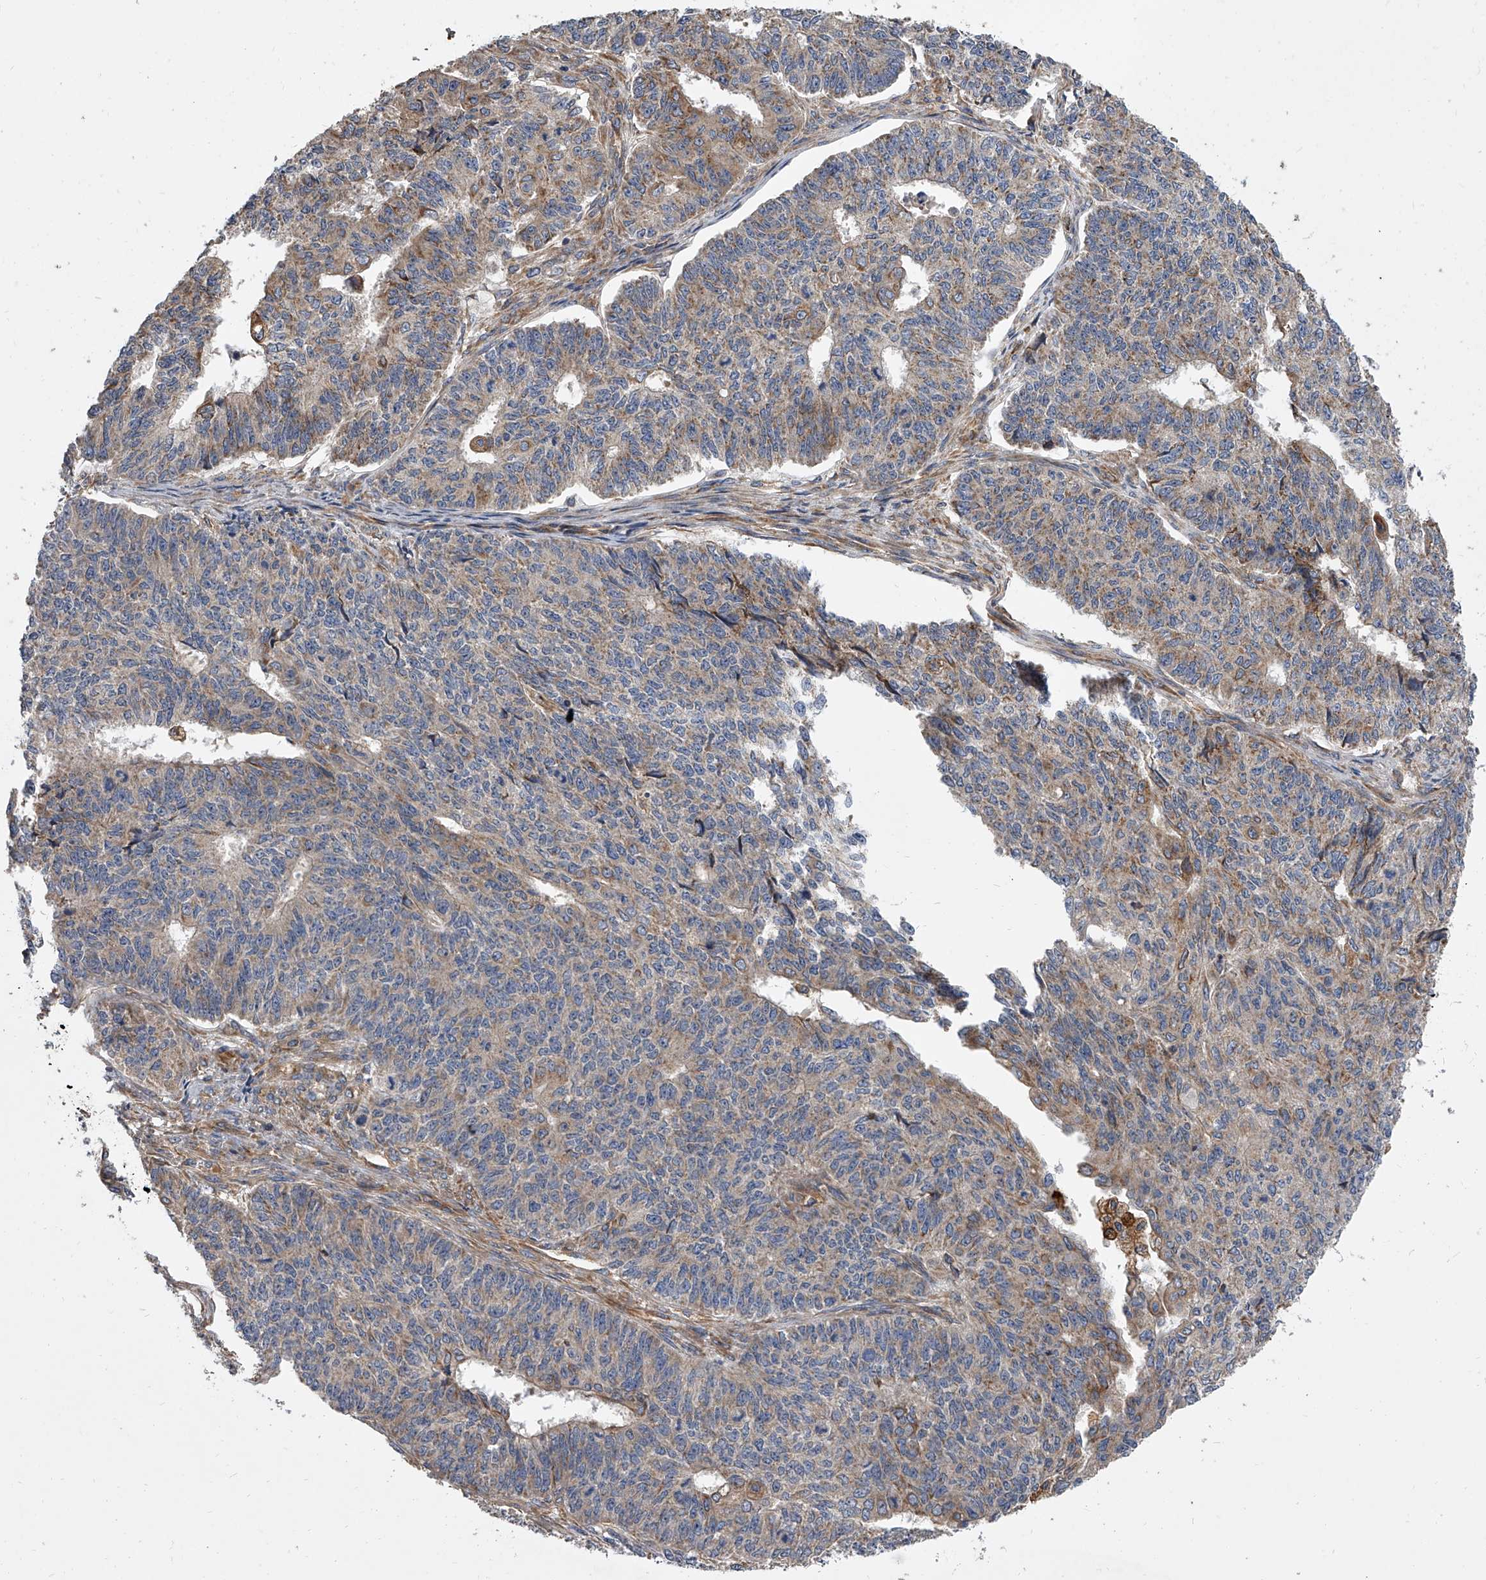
{"staining": {"intensity": "weak", "quantity": "<25%", "location": "cytoplasmic/membranous"}, "tissue": "endometrial cancer", "cell_type": "Tumor cells", "image_type": "cancer", "snomed": [{"axis": "morphology", "description": "Adenocarcinoma, NOS"}, {"axis": "topography", "description": "Endometrium"}], "caption": "Tumor cells show no significant expression in adenocarcinoma (endometrial). (Brightfield microscopy of DAB immunohistochemistry at high magnification).", "gene": "EXOC4", "patient": {"sex": "female", "age": 32}}